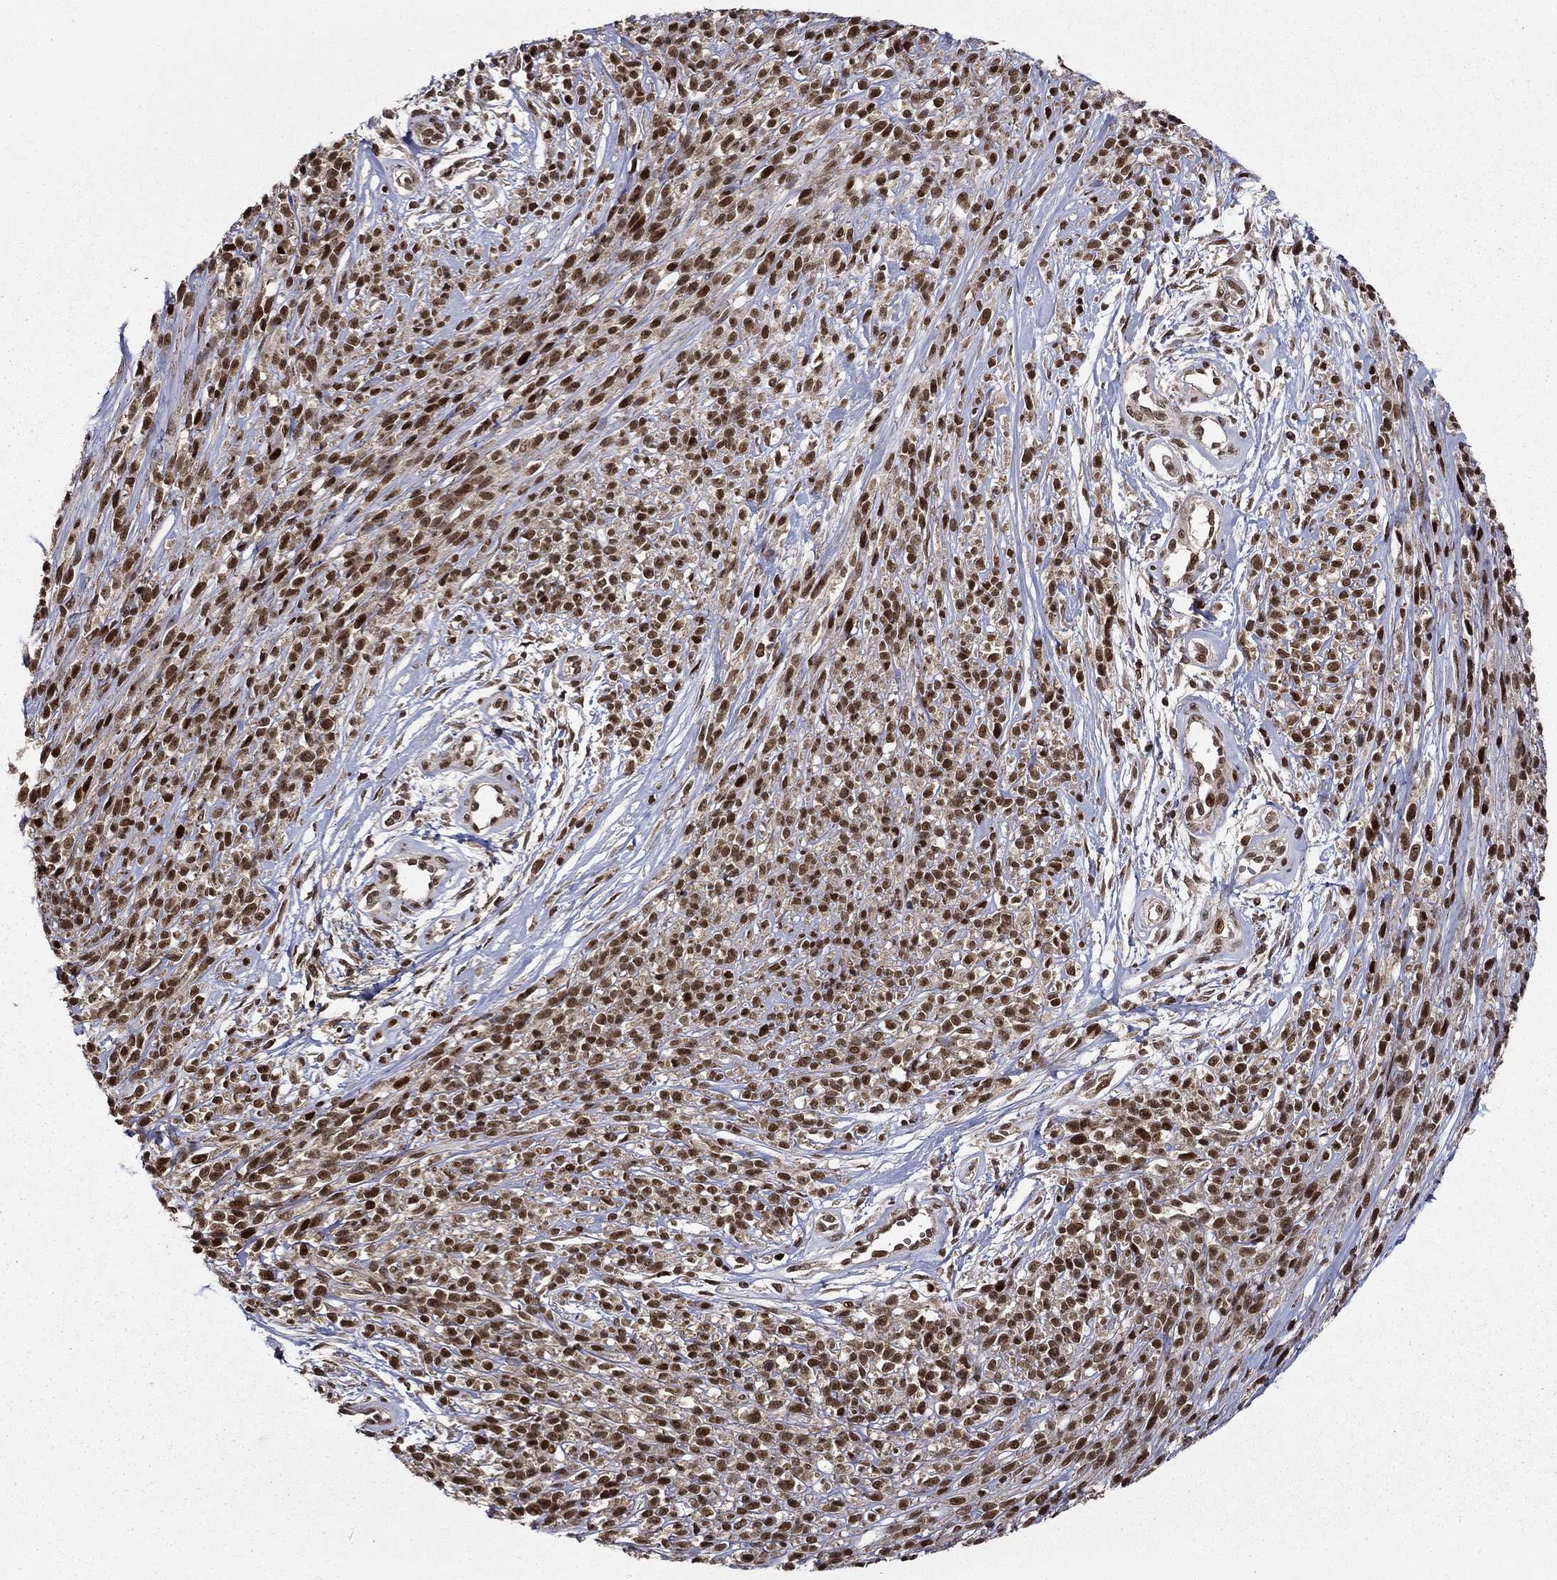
{"staining": {"intensity": "strong", "quantity": ">75%", "location": "nuclear"}, "tissue": "melanoma", "cell_type": "Tumor cells", "image_type": "cancer", "snomed": [{"axis": "morphology", "description": "Malignant melanoma, NOS"}, {"axis": "topography", "description": "Skin"}, {"axis": "topography", "description": "Skin of trunk"}], "caption": "Human malignant melanoma stained with a protein marker shows strong staining in tumor cells.", "gene": "CDCA7L", "patient": {"sex": "male", "age": 74}}